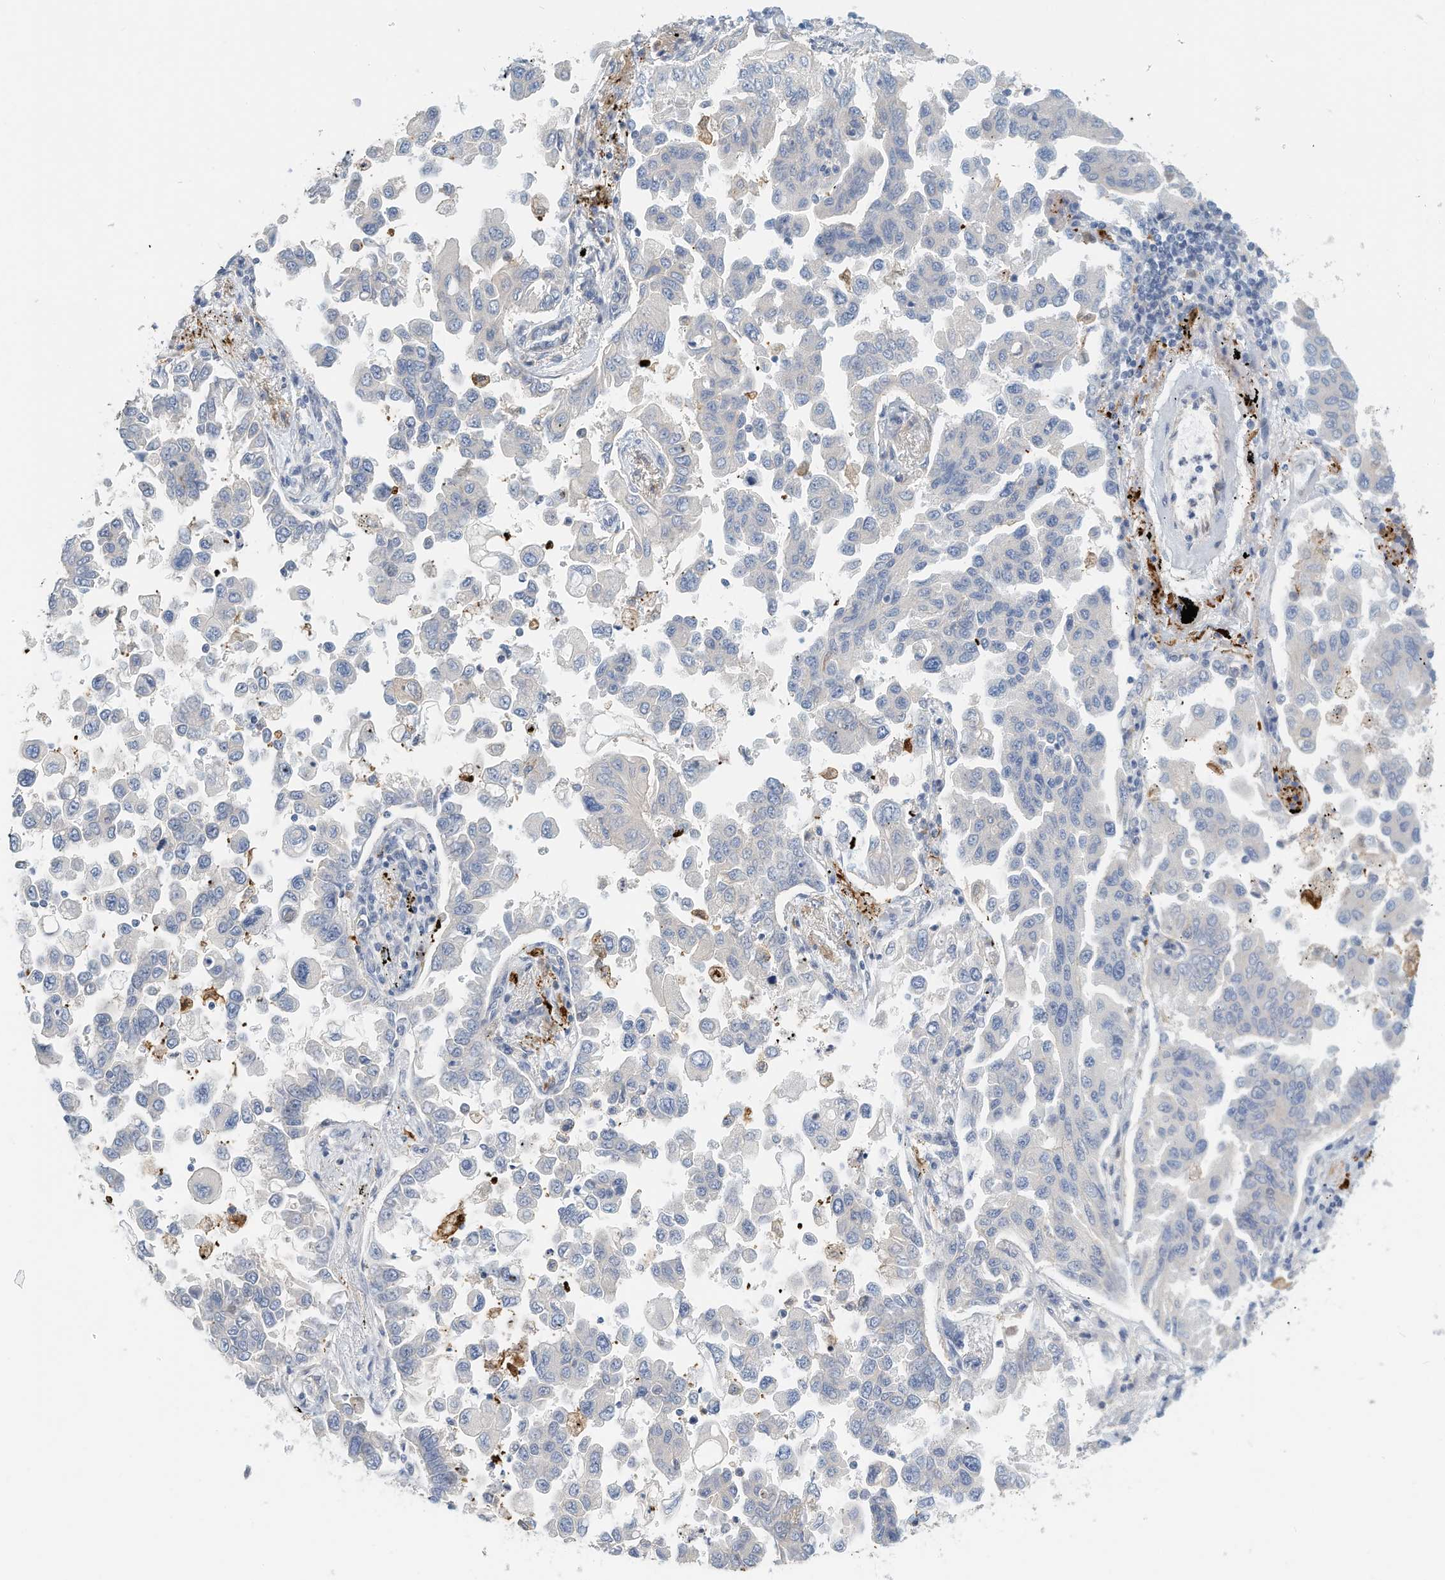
{"staining": {"intensity": "weak", "quantity": "25%-75%", "location": "cytoplasmic/membranous"}, "tissue": "lung cancer", "cell_type": "Tumor cells", "image_type": "cancer", "snomed": [{"axis": "morphology", "description": "Adenocarcinoma, NOS"}, {"axis": "topography", "description": "Lung"}], "caption": "Brown immunohistochemical staining in lung cancer (adenocarcinoma) demonstrates weak cytoplasmic/membranous expression in about 25%-75% of tumor cells.", "gene": "MICAL1", "patient": {"sex": "female", "age": 67}}